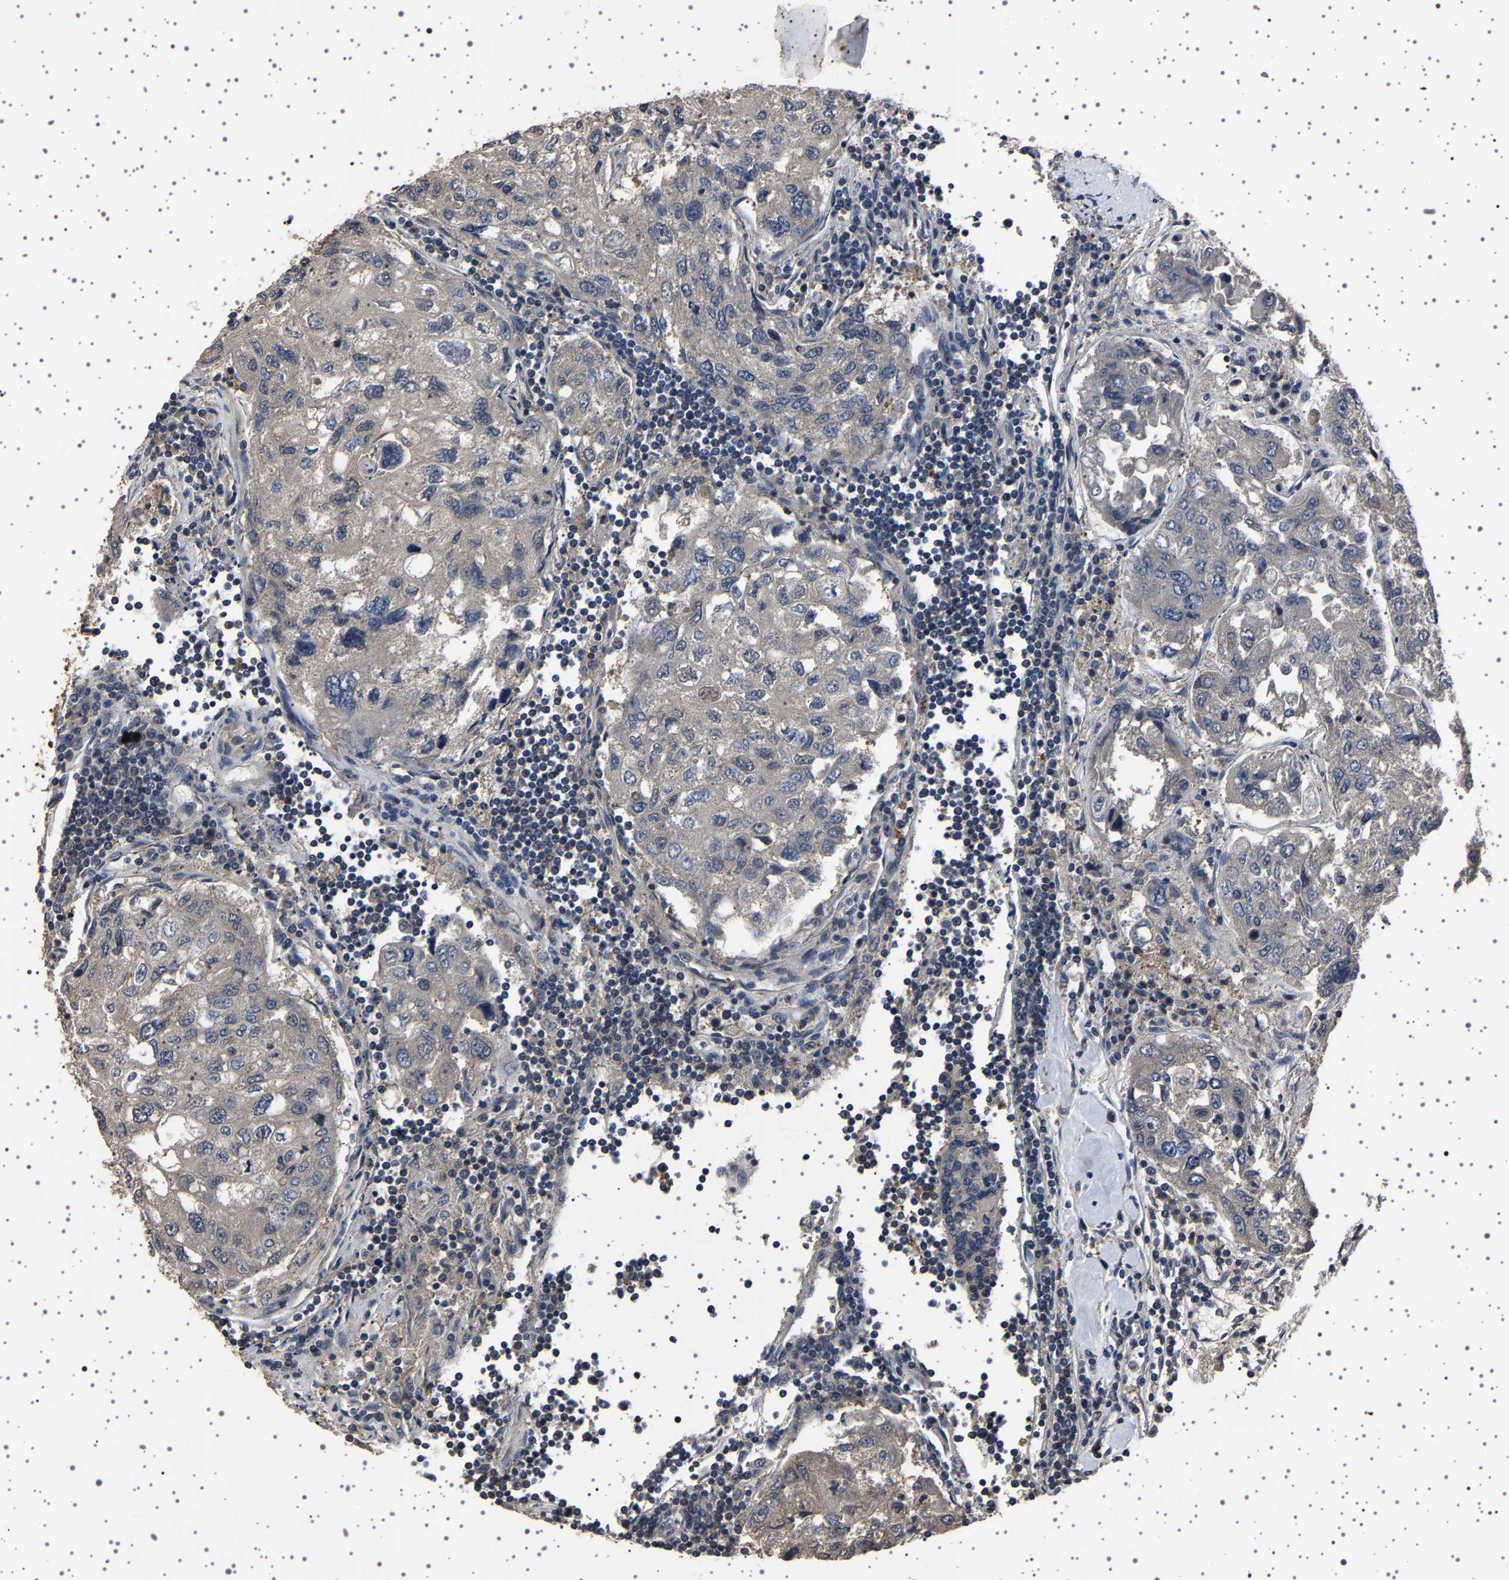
{"staining": {"intensity": "negative", "quantity": "none", "location": "none"}, "tissue": "urothelial cancer", "cell_type": "Tumor cells", "image_type": "cancer", "snomed": [{"axis": "morphology", "description": "Urothelial carcinoma, High grade"}, {"axis": "topography", "description": "Lymph node"}, {"axis": "topography", "description": "Urinary bladder"}], "caption": "This is a photomicrograph of IHC staining of urothelial carcinoma (high-grade), which shows no expression in tumor cells.", "gene": "NCKAP1", "patient": {"sex": "male", "age": 51}}